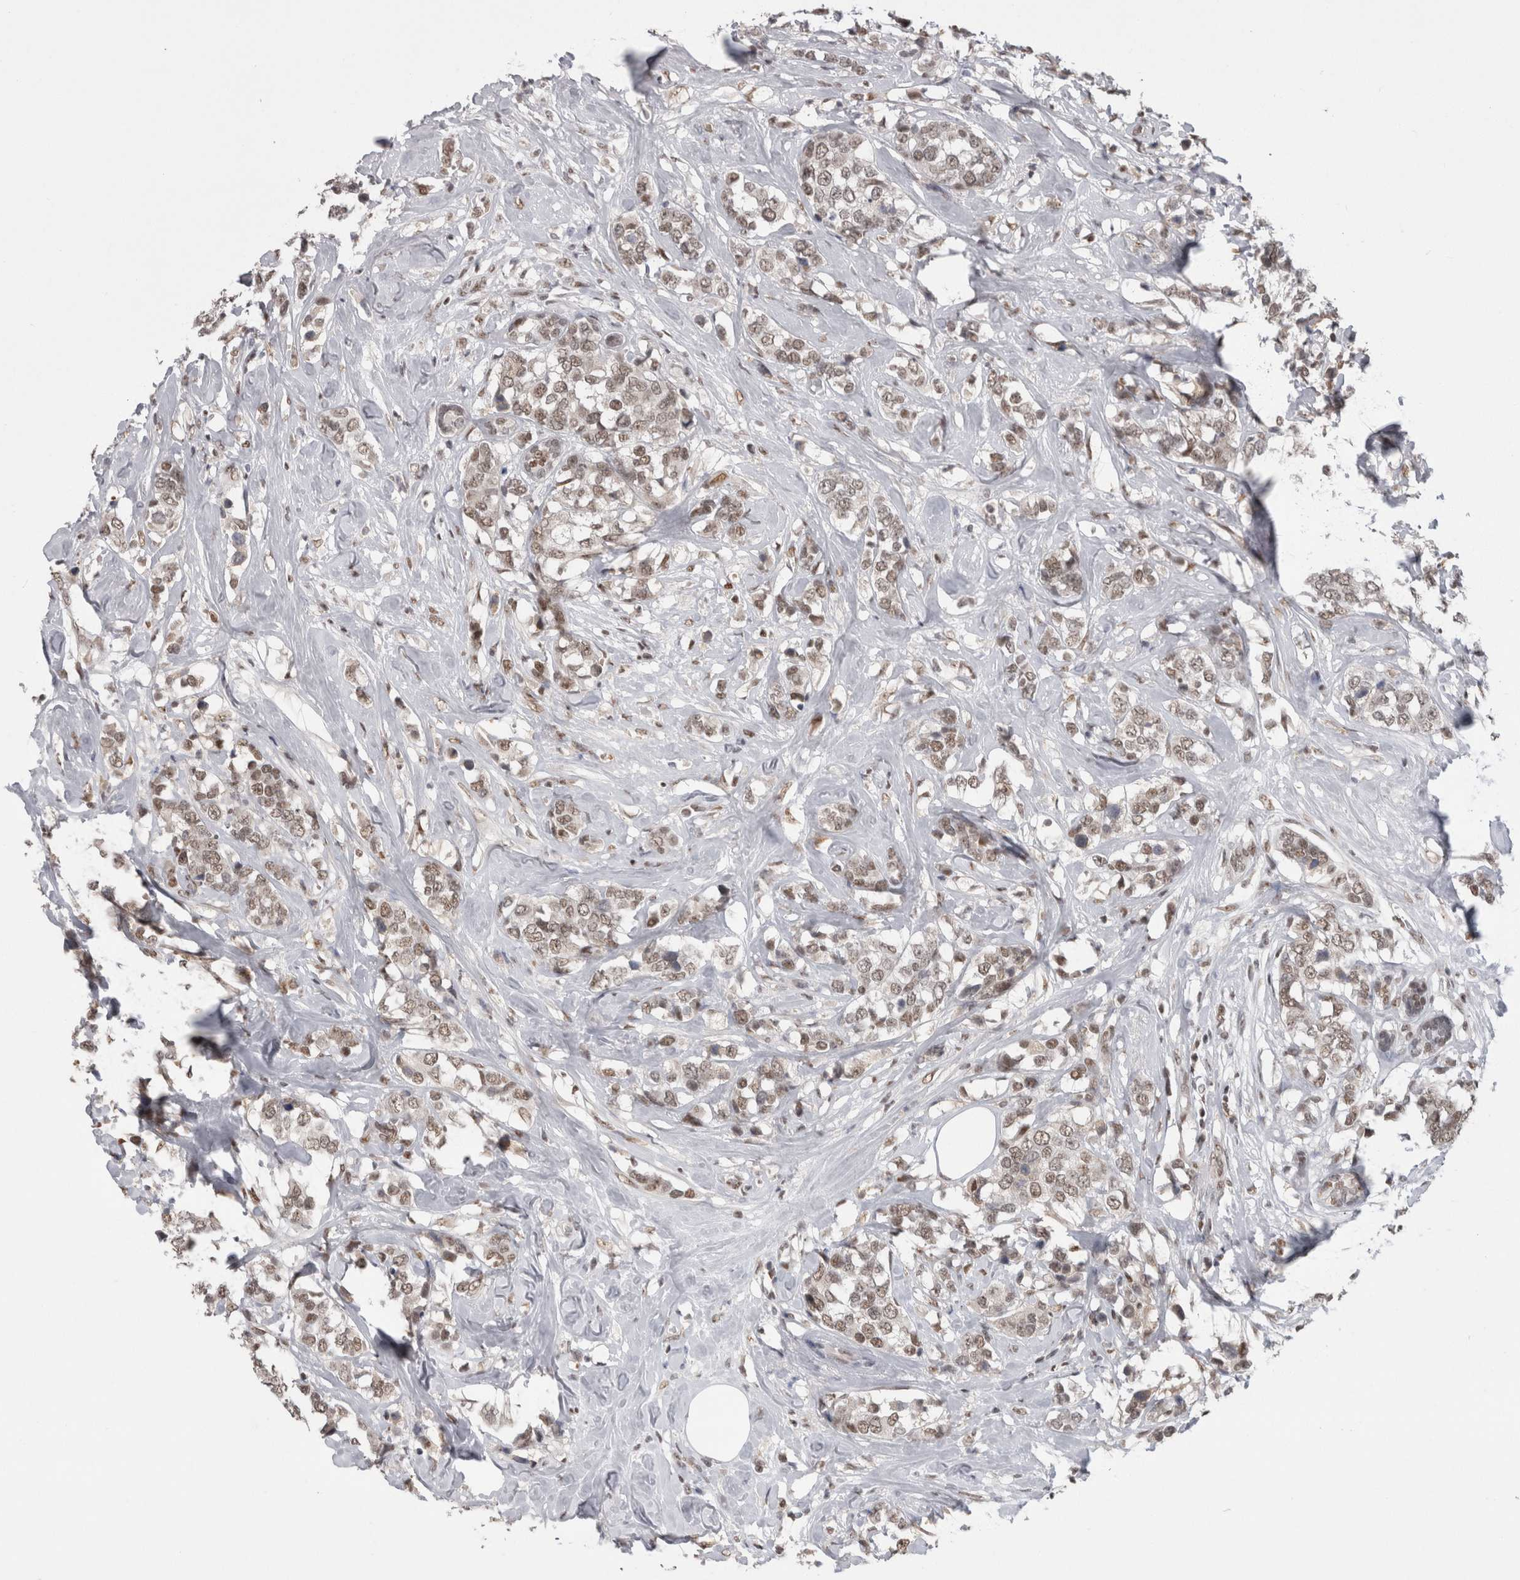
{"staining": {"intensity": "weak", "quantity": ">75%", "location": "nuclear"}, "tissue": "breast cancer", "cell_type": "Tumor cells", "image_type": "cancer", "snomed": [{"axis": "morphology", "description": "Lobular carcinoma"}, {"axis": "topography", "description": "Breast"}], "caption": "A brown stain highlights weak nuclear staining of a protein in human lobular carcinoma (breast) tumor cells. Nuclei are stained in blue.", "gene": "DAXX", "patient": {"sex": "female", "age": 59}}